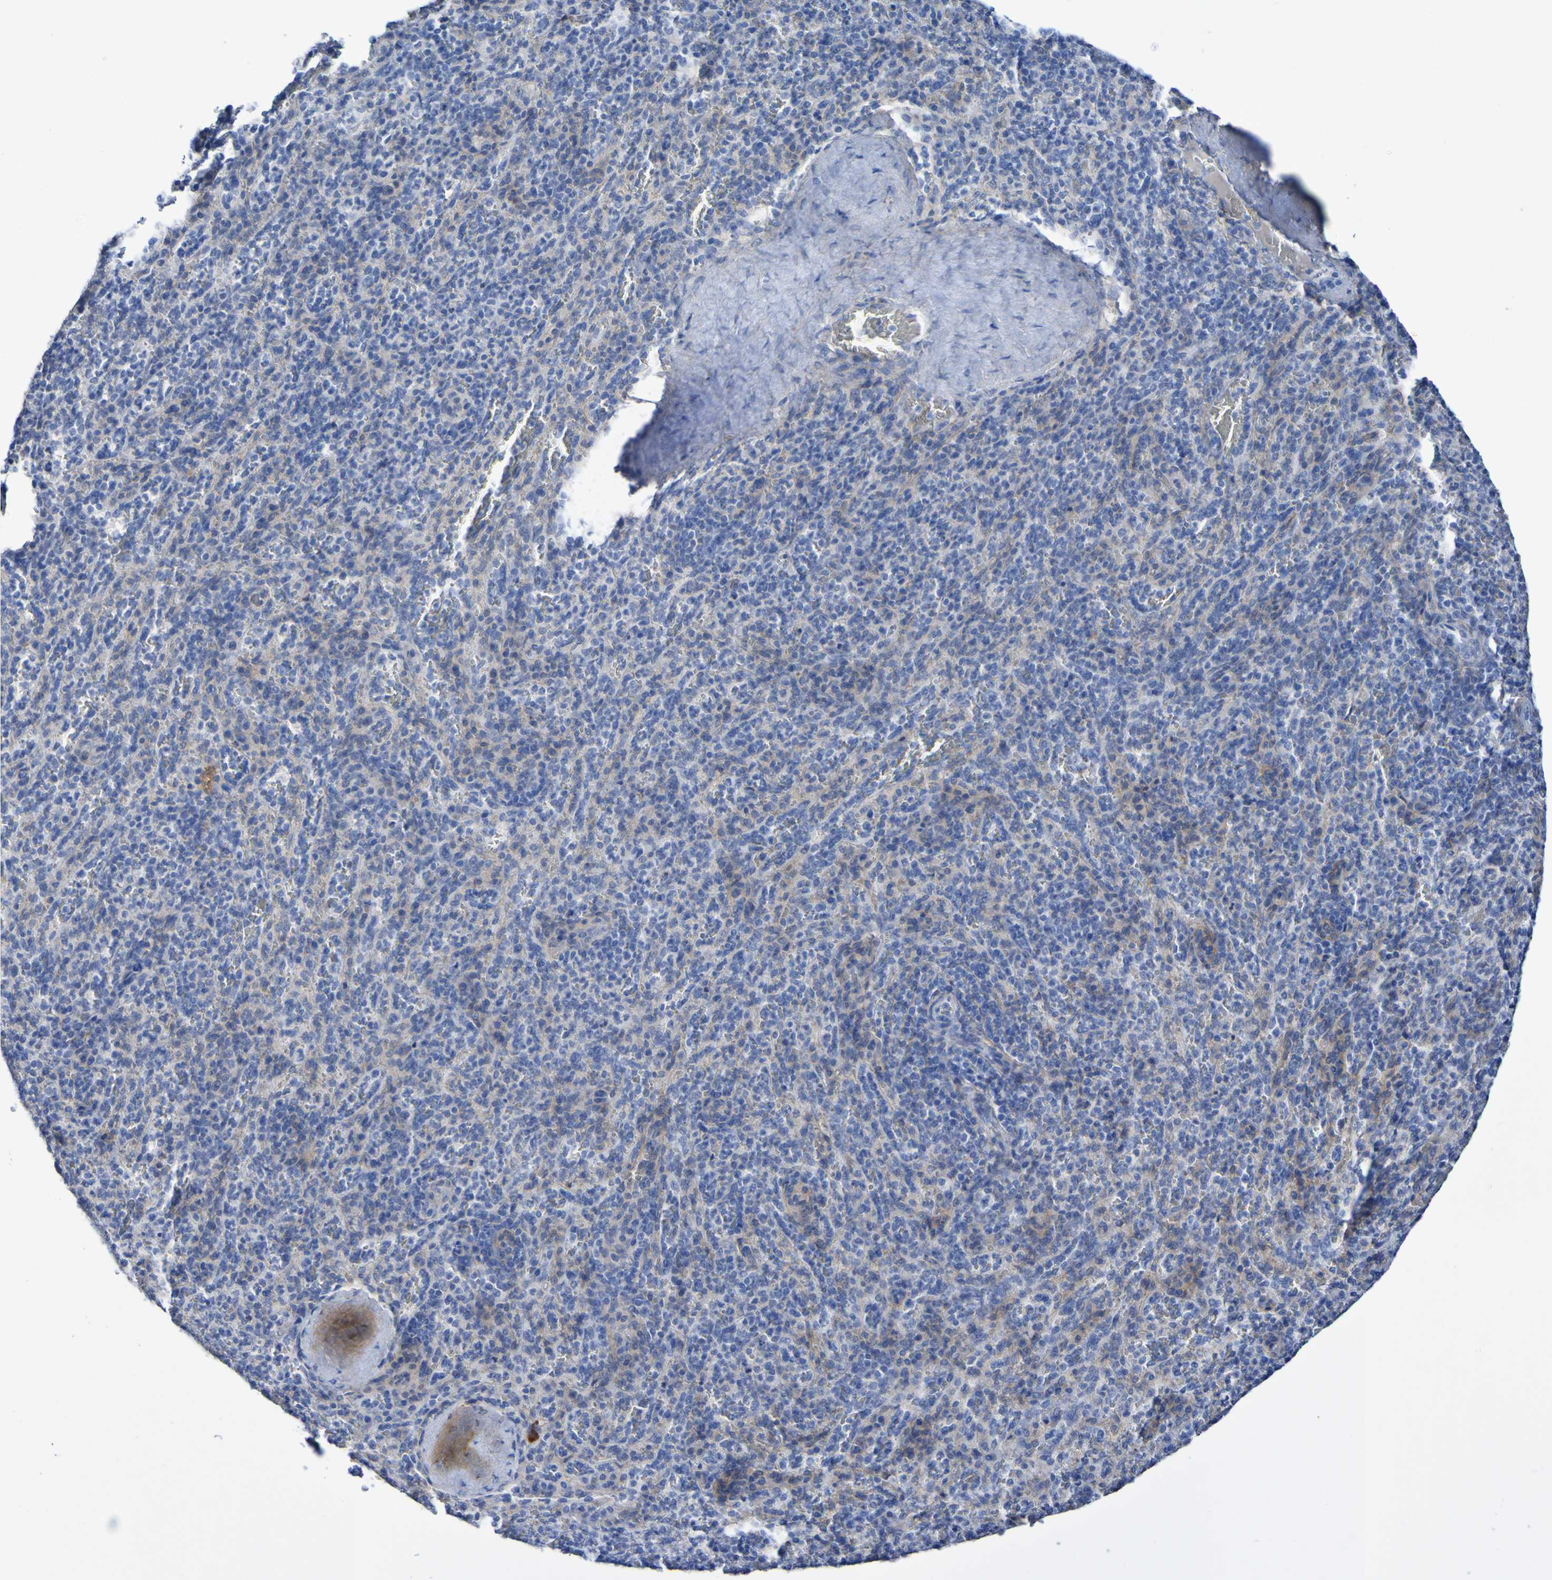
{"staining": {"intensity": "negative", "quantity": "none", "location": "none"}, "tissue": "spleen", "cell_type": "Cells in red pulp", "image_type": "normal", "snomed": [{"axis": "morphology", "description": "Normal tissue, NOS"}, {"axis": "topography", "description": "Spleen"}], "caption": "High magnification brightfield microscopy of unremarkable spleen stained with DAB (3,3'-diaminobenzidine) (brown) and counterstained with hematoxylin (blue): cells in red pulp show no significant staining. (Immunohistochemistry (ihc), brightfield microscopy, high magnification).", "gene": "SGCB", "patient": {"sex": "male", "age": 36}}